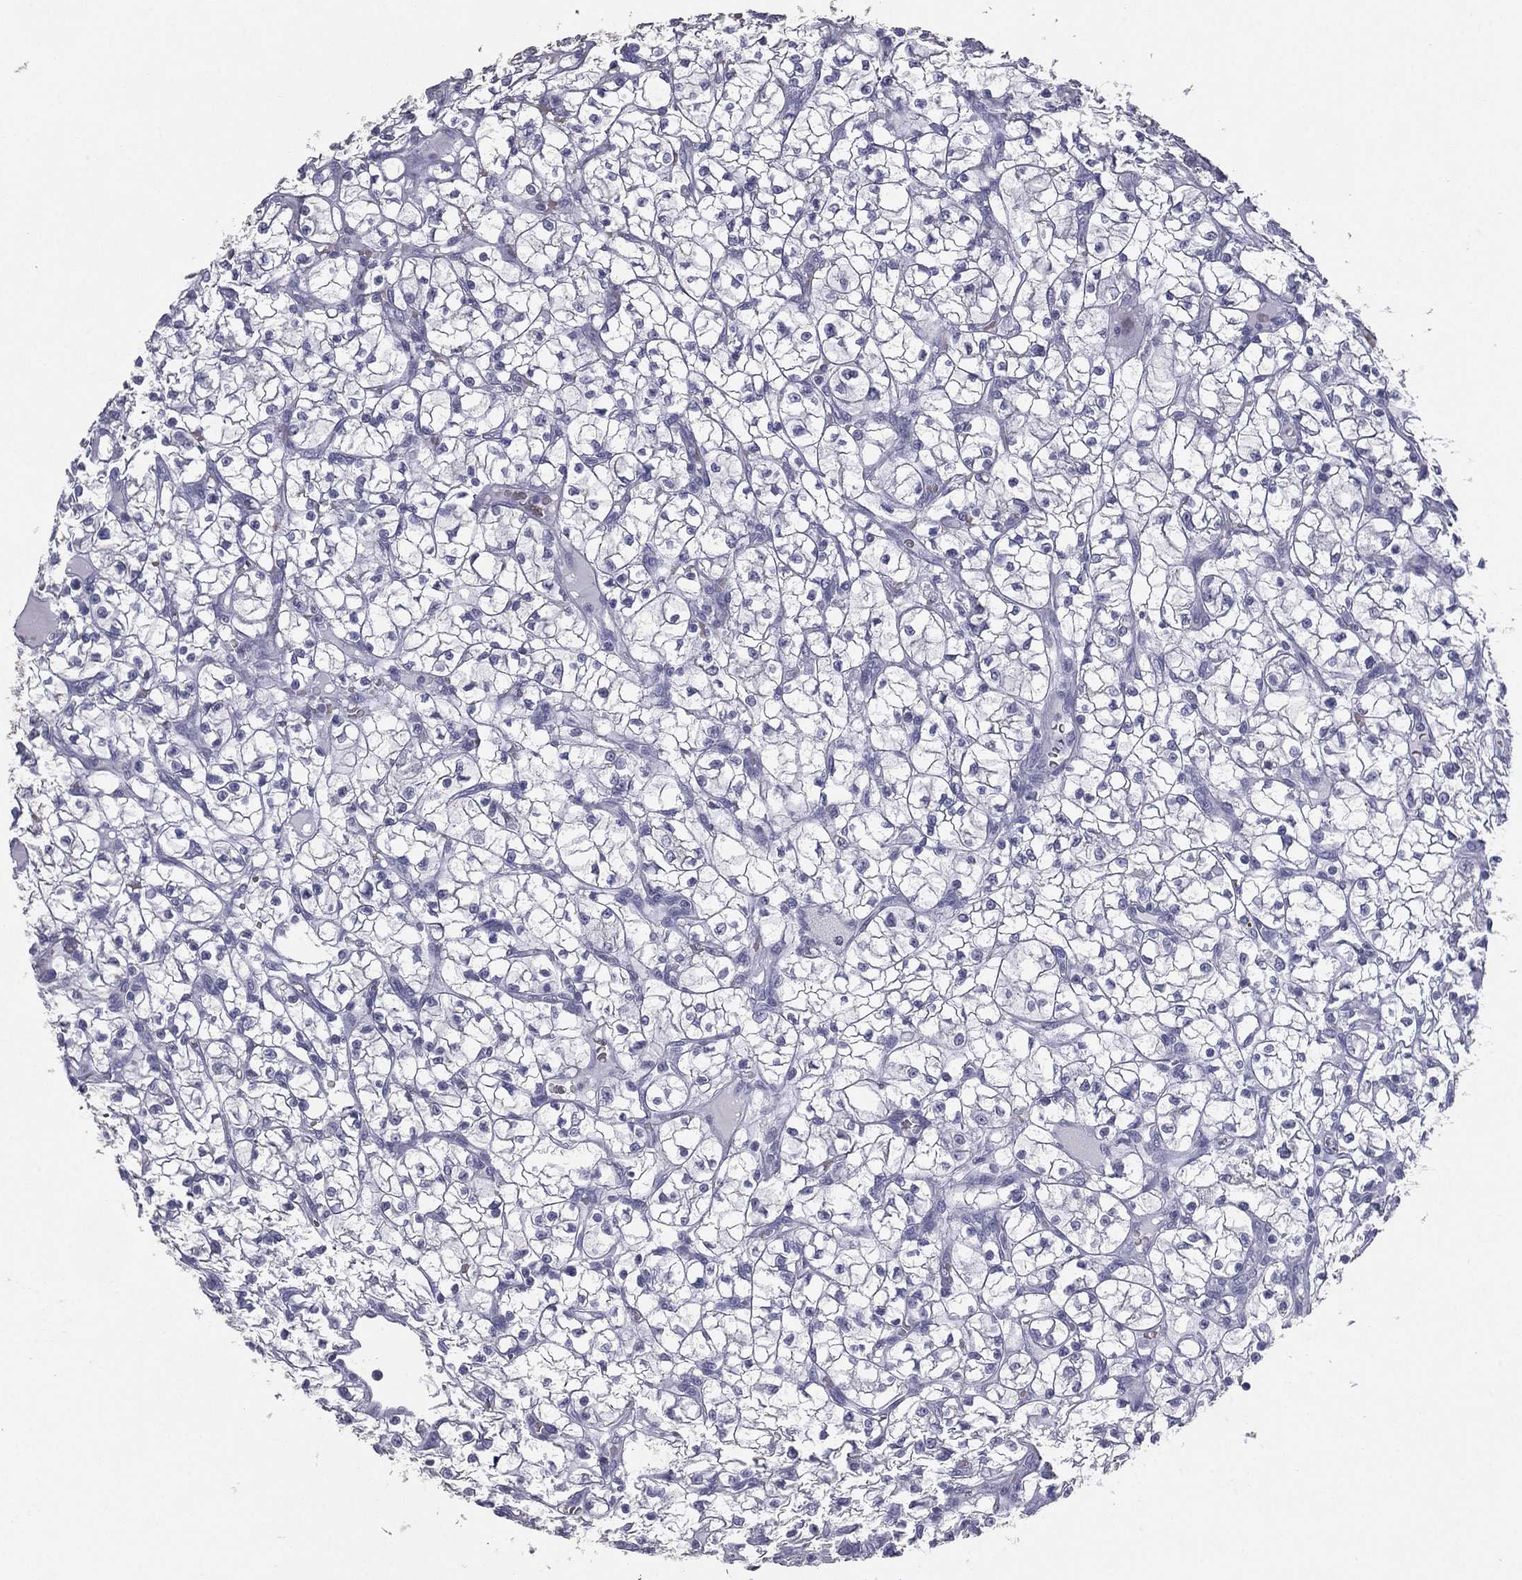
{"staining": {"intensity": "negative", "quantity": "none", "location": "none"}, "tissue": "renal cancer", "cell_type": "Tumor cells", "image_type": "cancer", "snomed": [{"axis": "morphology", "description": "Adenocarcinoma, NOS"}, {"axis": "topography", "description": "Kidney"}], "caption": "Immunohistochemical staining of adenocarcinoma (renal) exhibits no significant positivity in tumor cells.", "gene": "ESX1", "patient": {"sex": "female", "age": 64}}